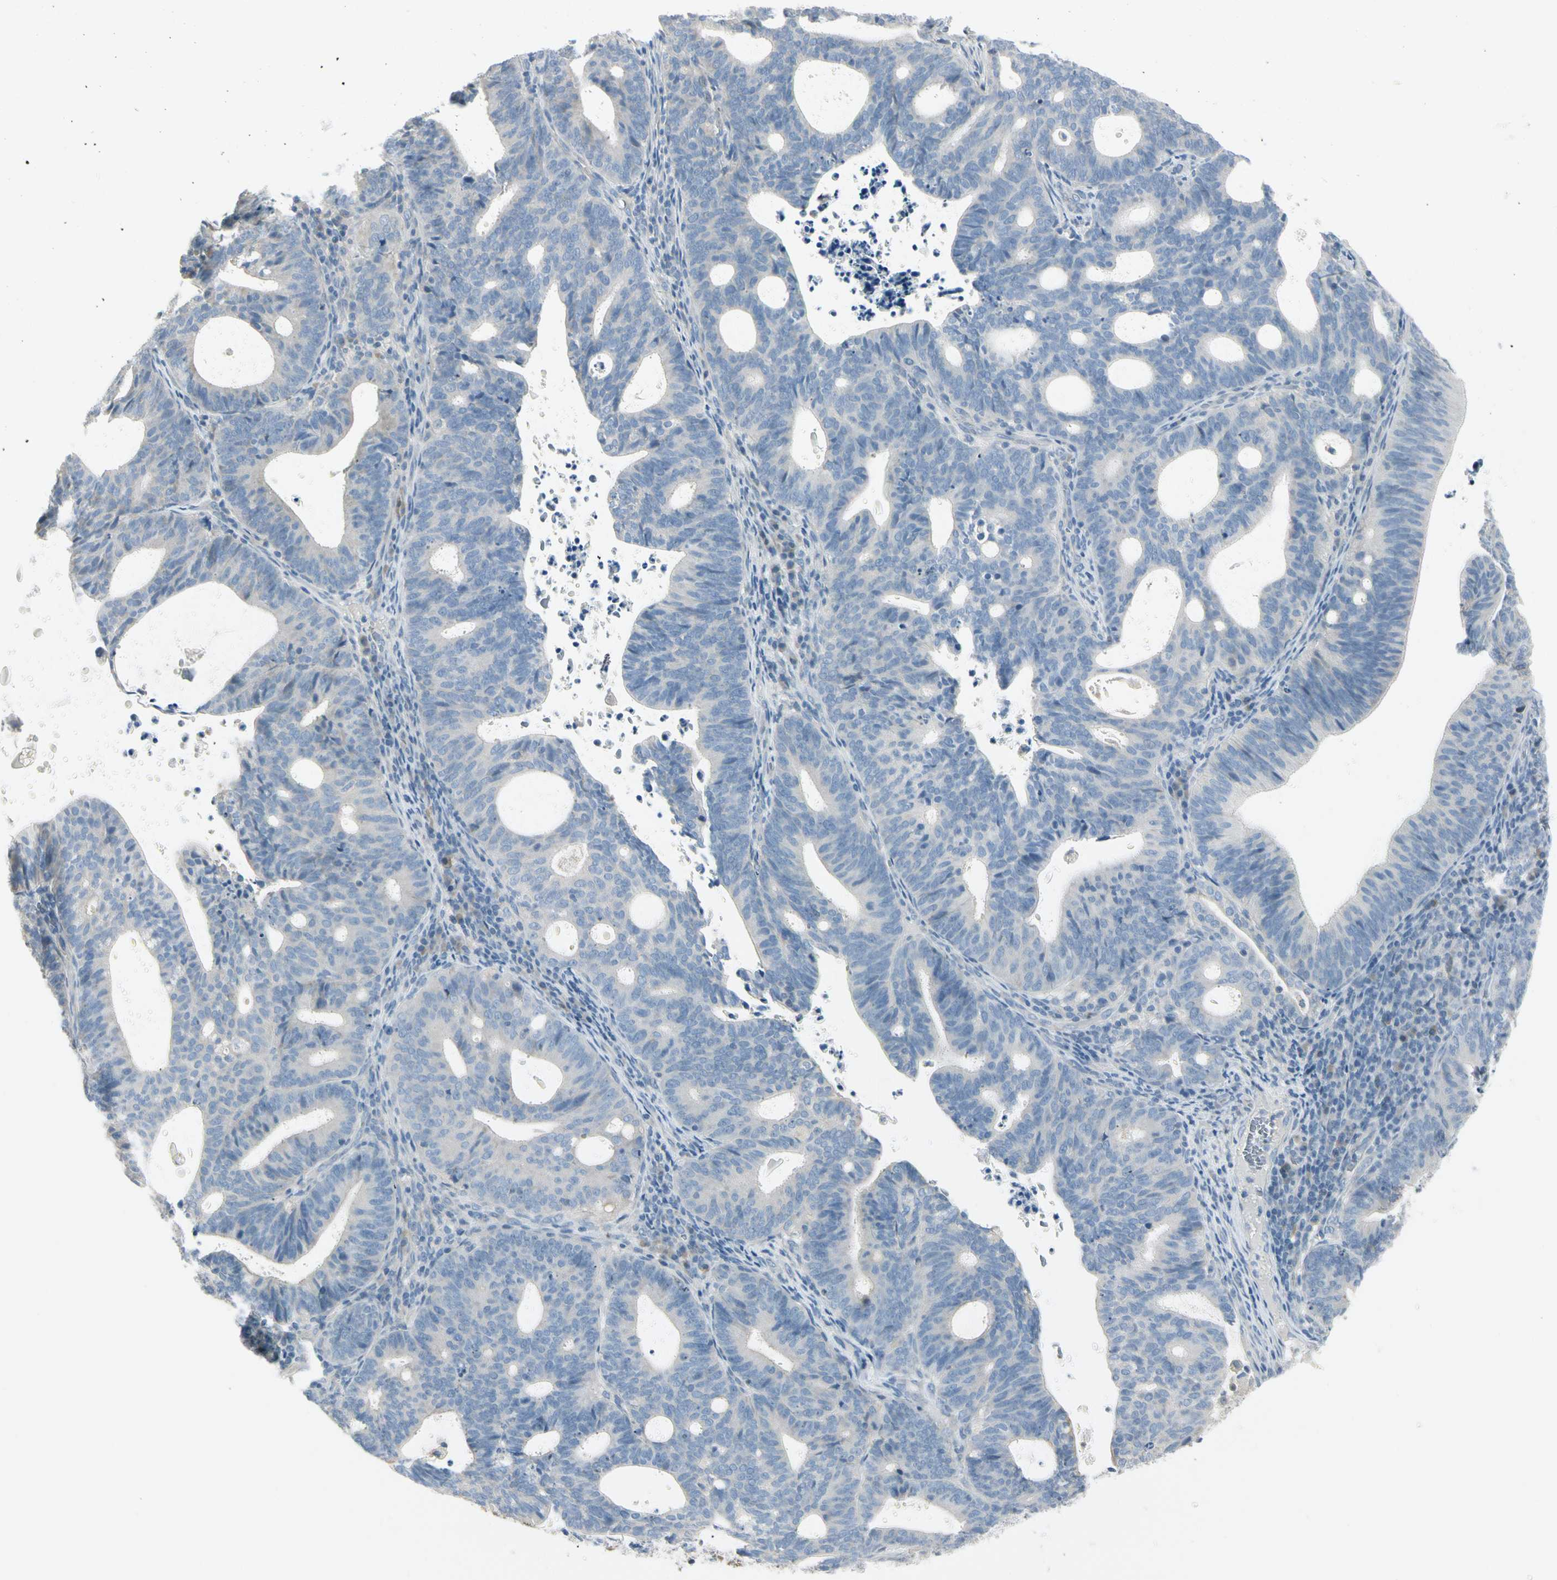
{"staining": {"intensity": "negative", "quantity": "none", "location": "none"}, "tissue": "endometrial cancer", "cell_type": "Tumor cells", "image_type": "cancer", "snomed": [{"axis": "morphology", "description": "Adenocarcinoma, NOS"}, {"axis": "topography", "description": "Uterus"}], "caption": "An IHC image of endometrial adenocarcinoma is shown. There is no staining in tumor cells of endometrial adenocarcinoma. Nuclei are stained in blue.", "gene": "CYP2E1", "patient": {"sex": "female", "age": 83}}